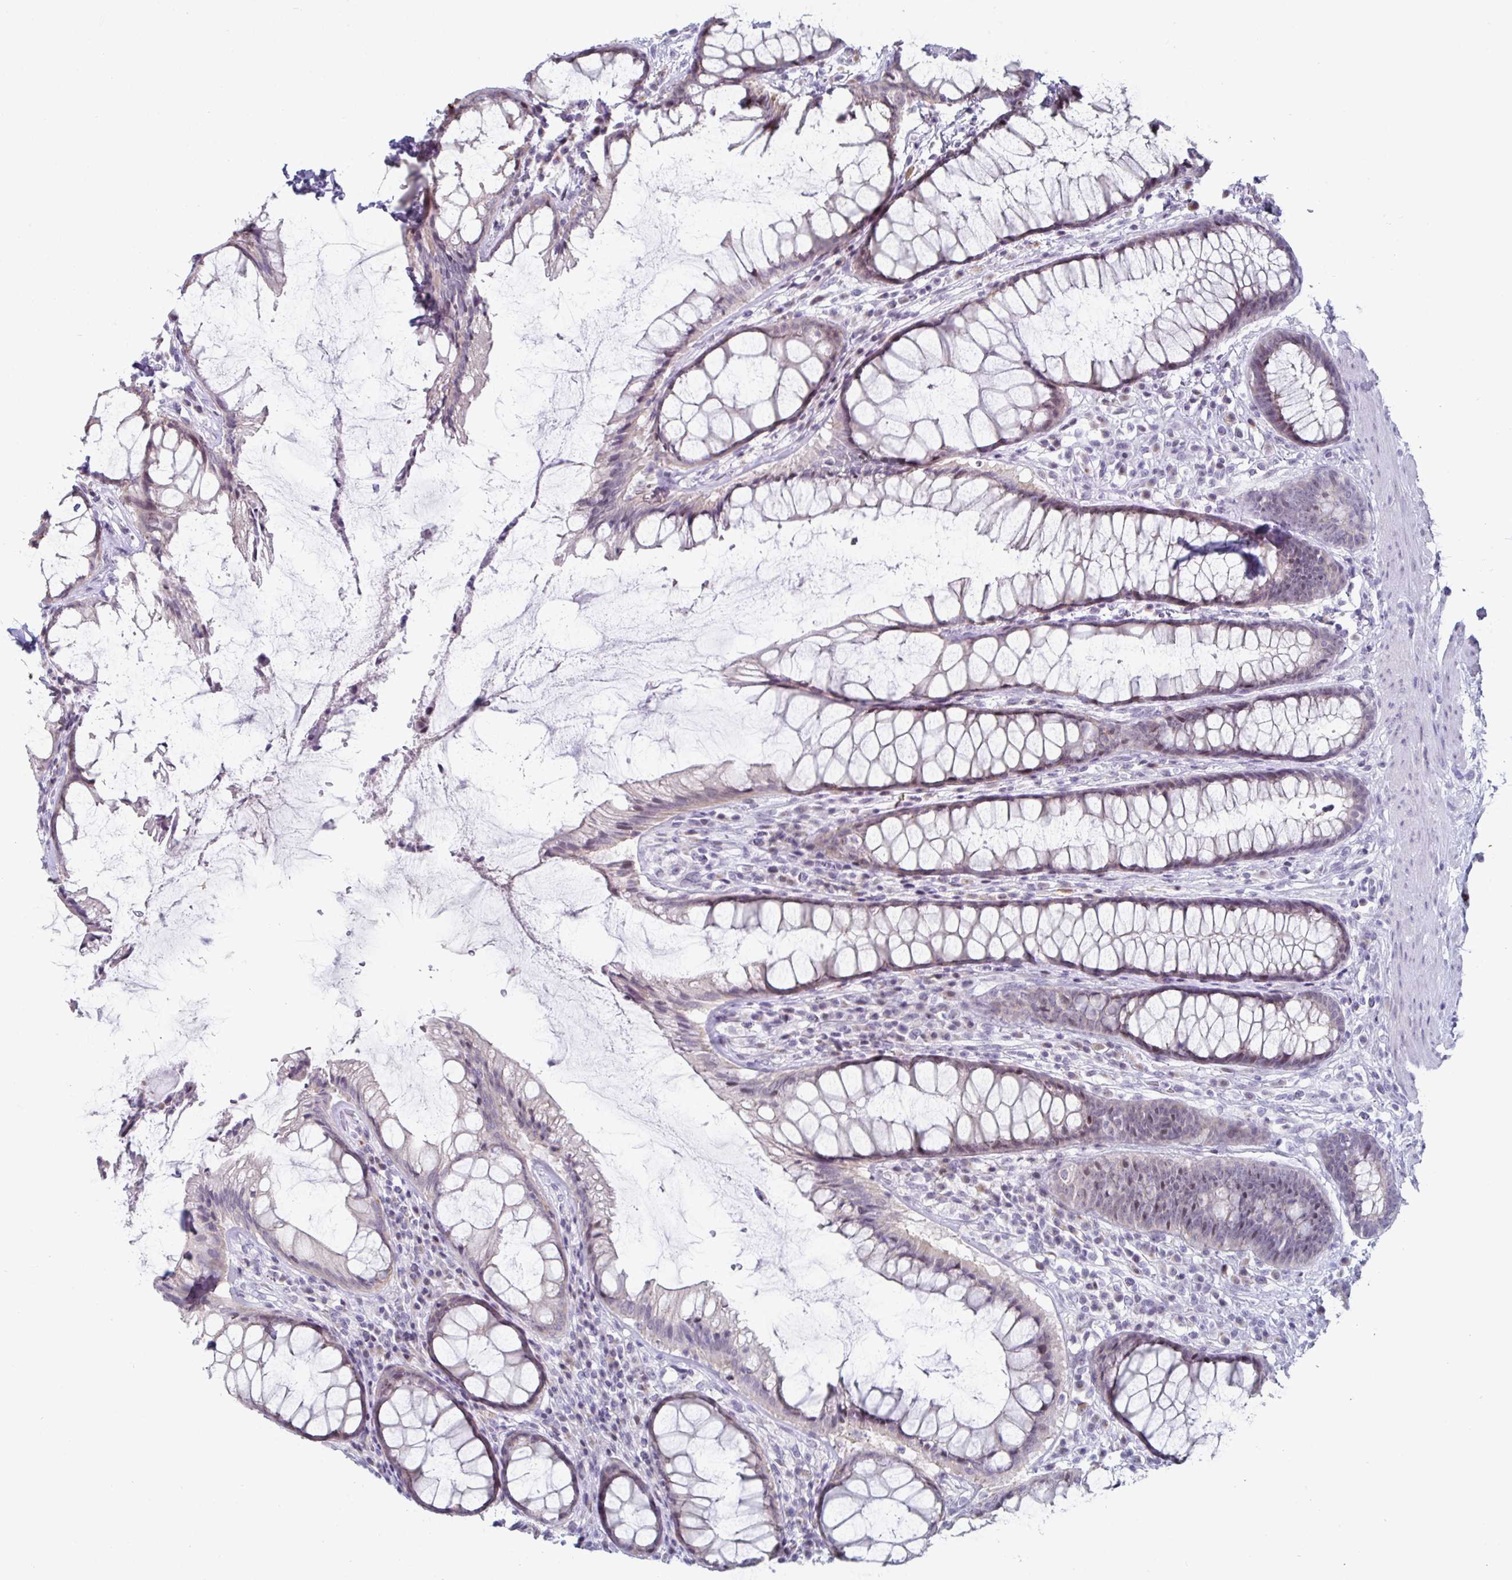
{"staining": {"intensity": "weak", "quantity": "<25%", "location": "nuclear"}, "tissue": "rectum", "cell_type": "Glandular cells", "image_type": "normal", "snomed": [{"axis": "morphology", "description": "Normal tissue, NOS"}, {"axis": "topography", "description": "Rectum"}], "caption": "DAB immunohistochemical staining of benign rectum shows no significant expression in glandular cells. Nuclei are stained in blue.", "gene": "VSIG10L", "patient": {"sex": "male", "age": 72}}